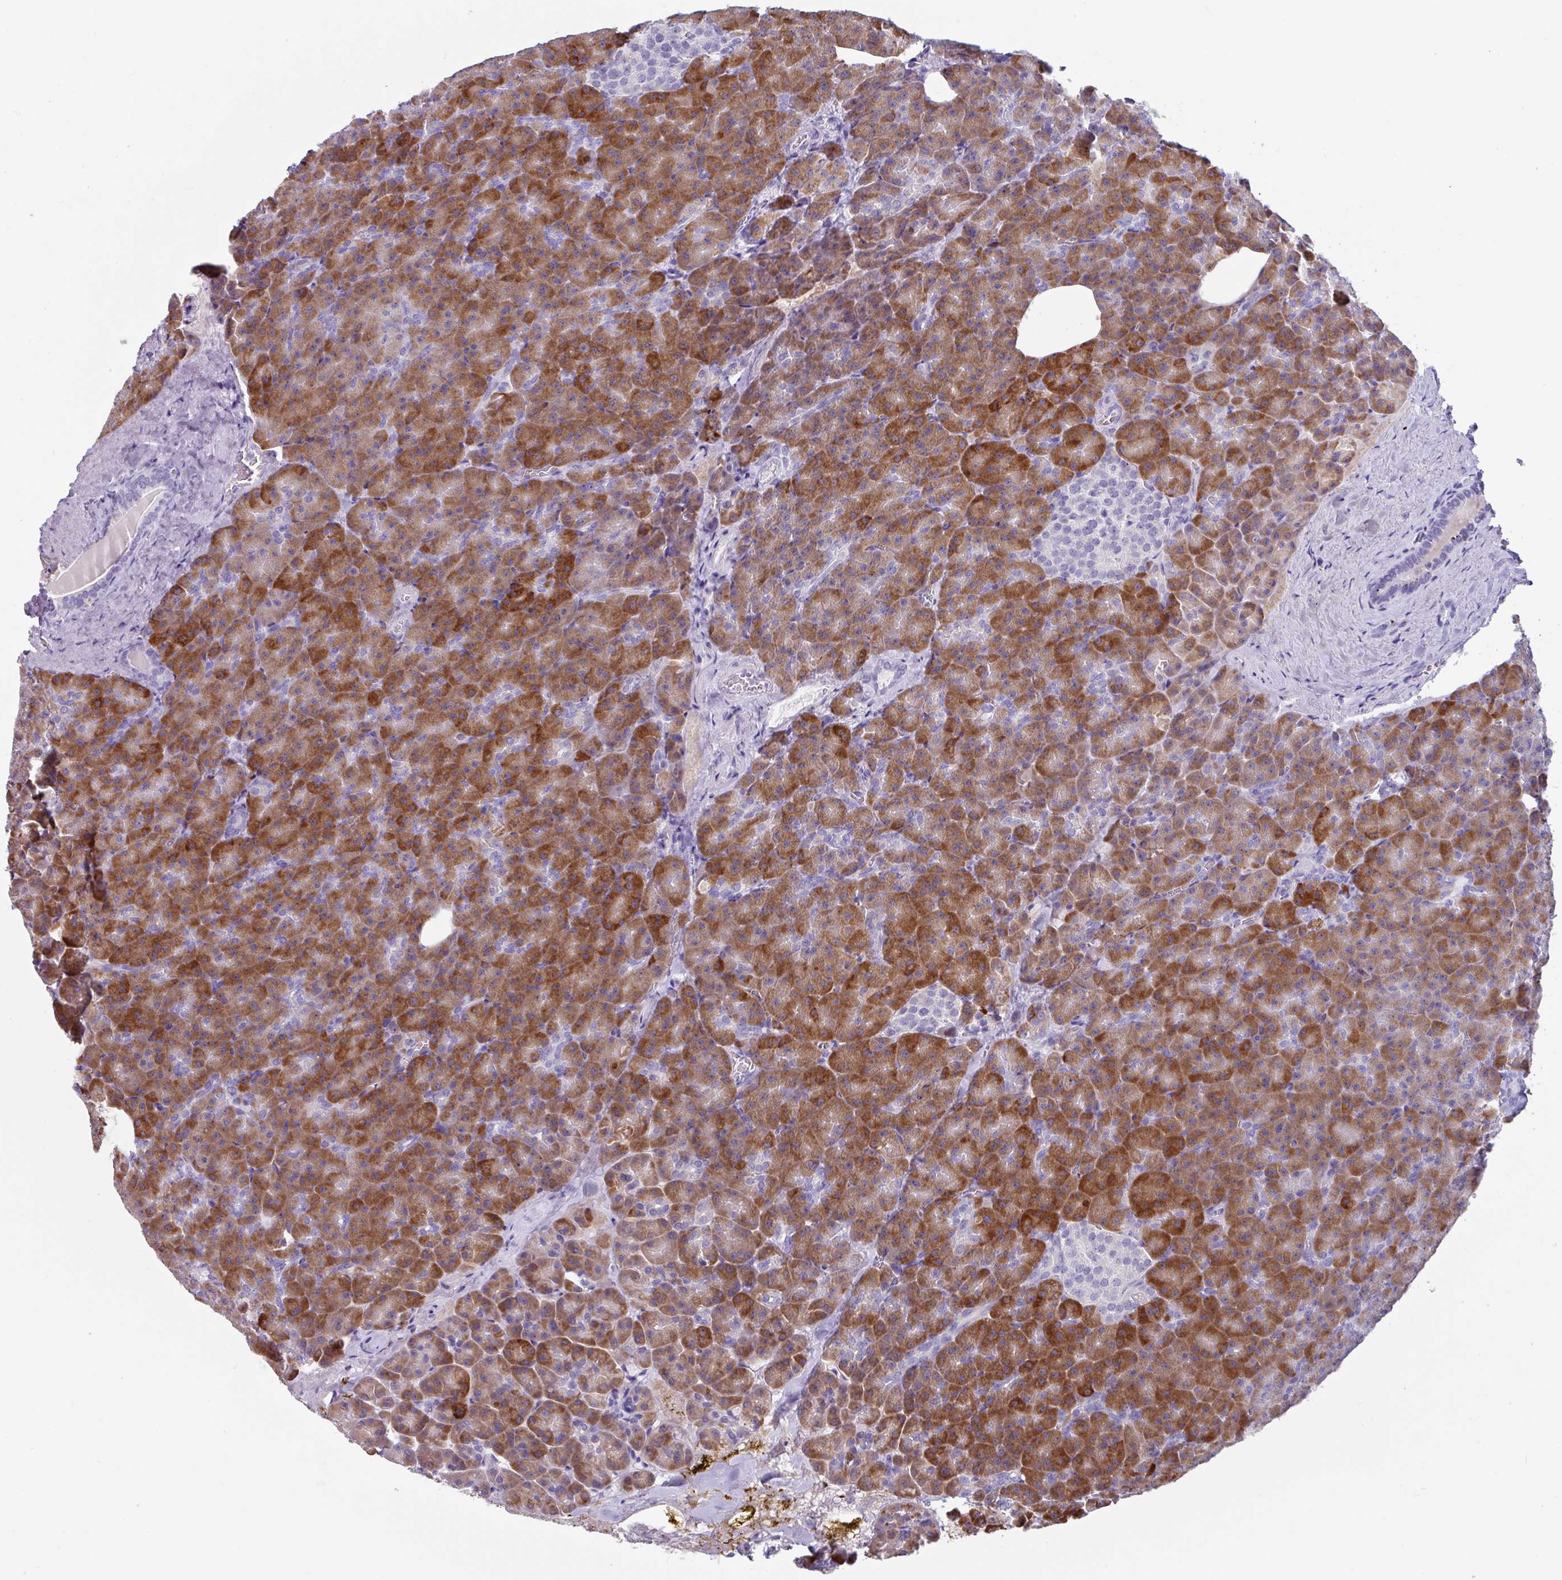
{"staining": {"intensity": "strong", "quantity": "25%-75%", "location": "cytoplasmic/membranous"}, "tissue": "pancreas", "cell_type": "Exocrine glandular cells", "image_type": "normal", "snomed": [{"axis": "morphology", "description": "Normal tissue, NOS"}, {"axis": "topography", "description": "Pancreas"}], "caption": "Immunohistochemical staining of unremarkable human pancreas reveals strong cytoplasmic/membranous protein expression in approximately 25%-75% of exocrine glandular cells.", "gene": "NCCRP1", "patient": {"sex": "female", "age": 74}}